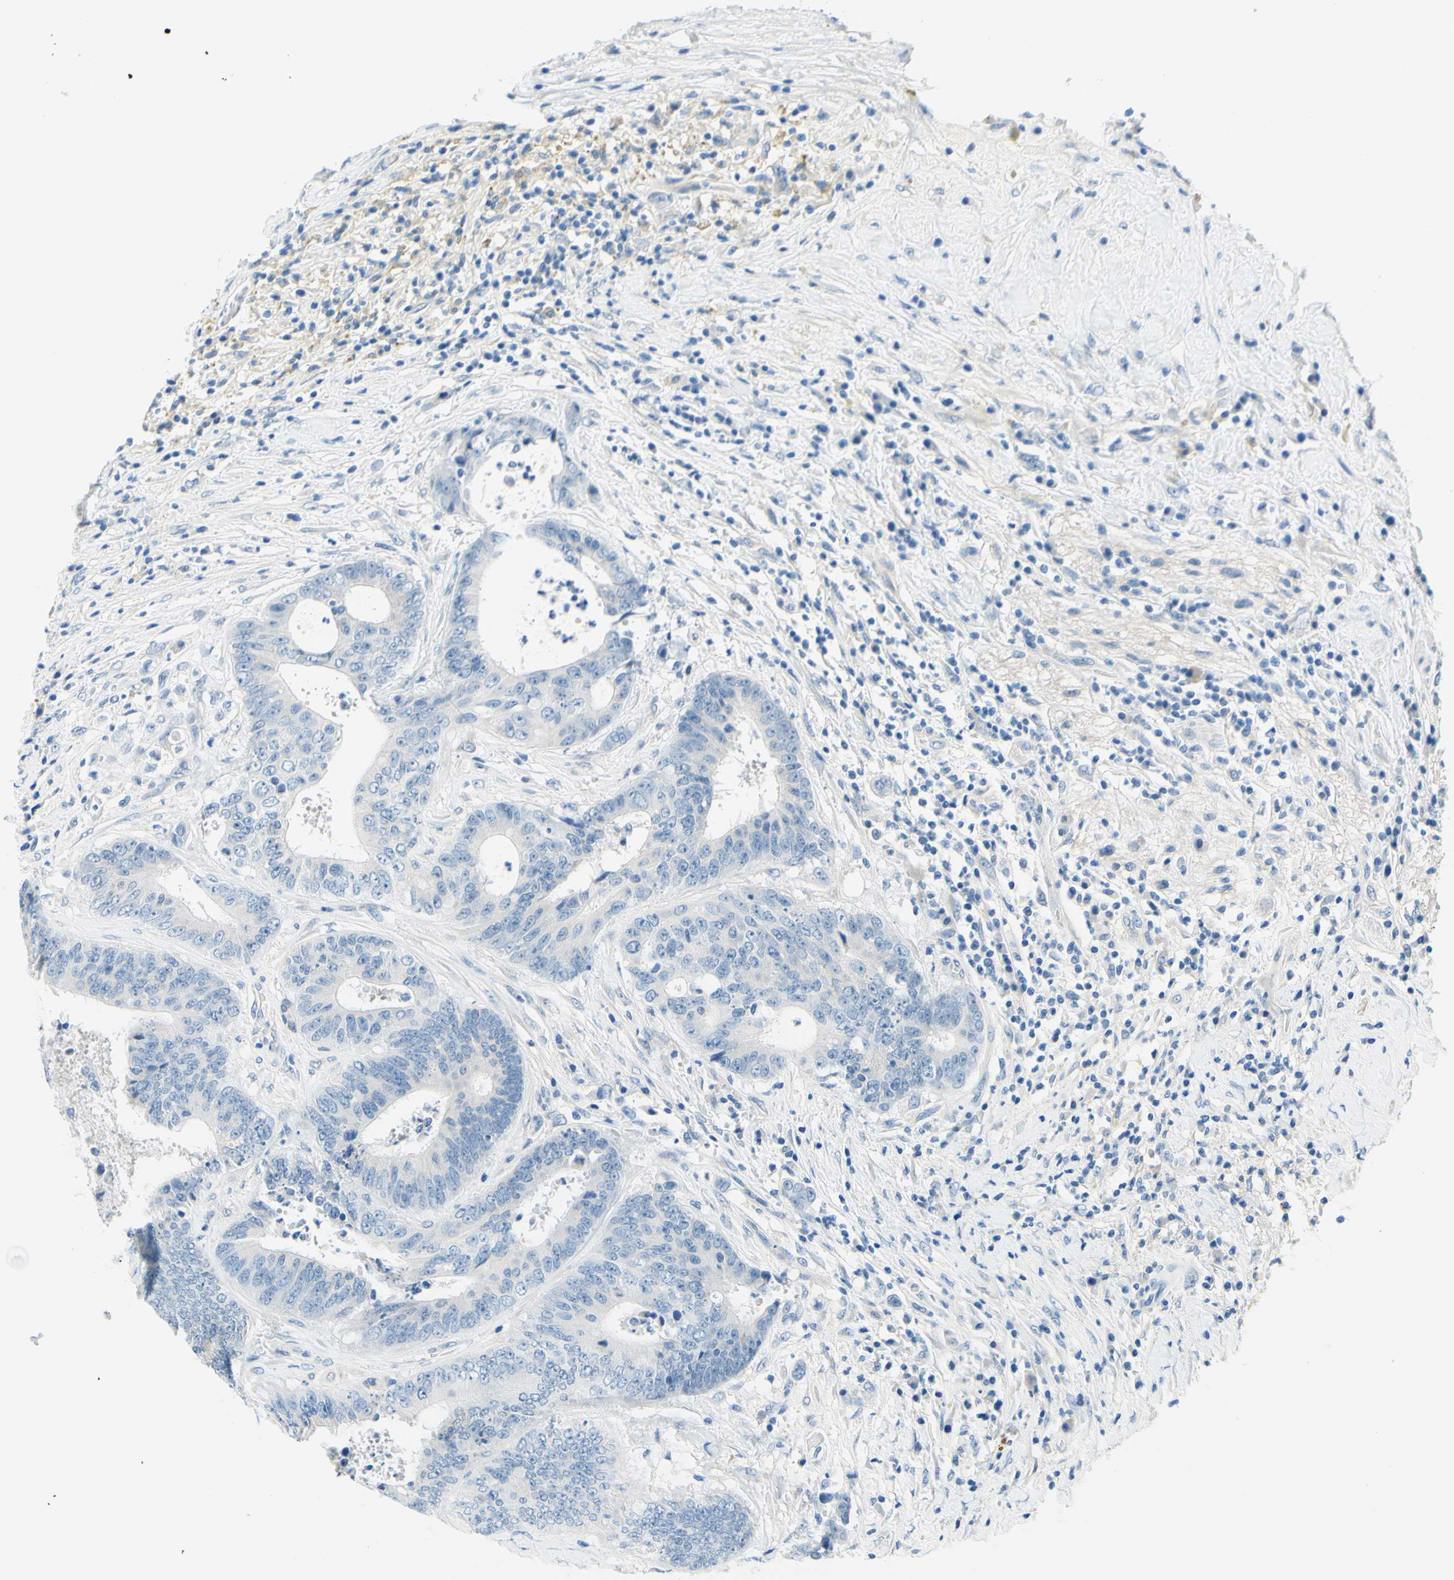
{"staining": {"intensity": "negative", "quantity": "none", "location": "none"}, "tissue": "colorectal cancer", "cell_type": "Tumor cells", "image_type": "cancer", "snomed": [{"axis": "morphology", "description": "Adenocarcinoma, NOS"}, {"axis": "topography", "description": "Rectum"}], "caption": "Micrograph shows no significant protein positivity in tumor cells of colorectal adenocarcinoma.", "gene": "PASD1", "patient": {"sex": "male", "age": 72}}